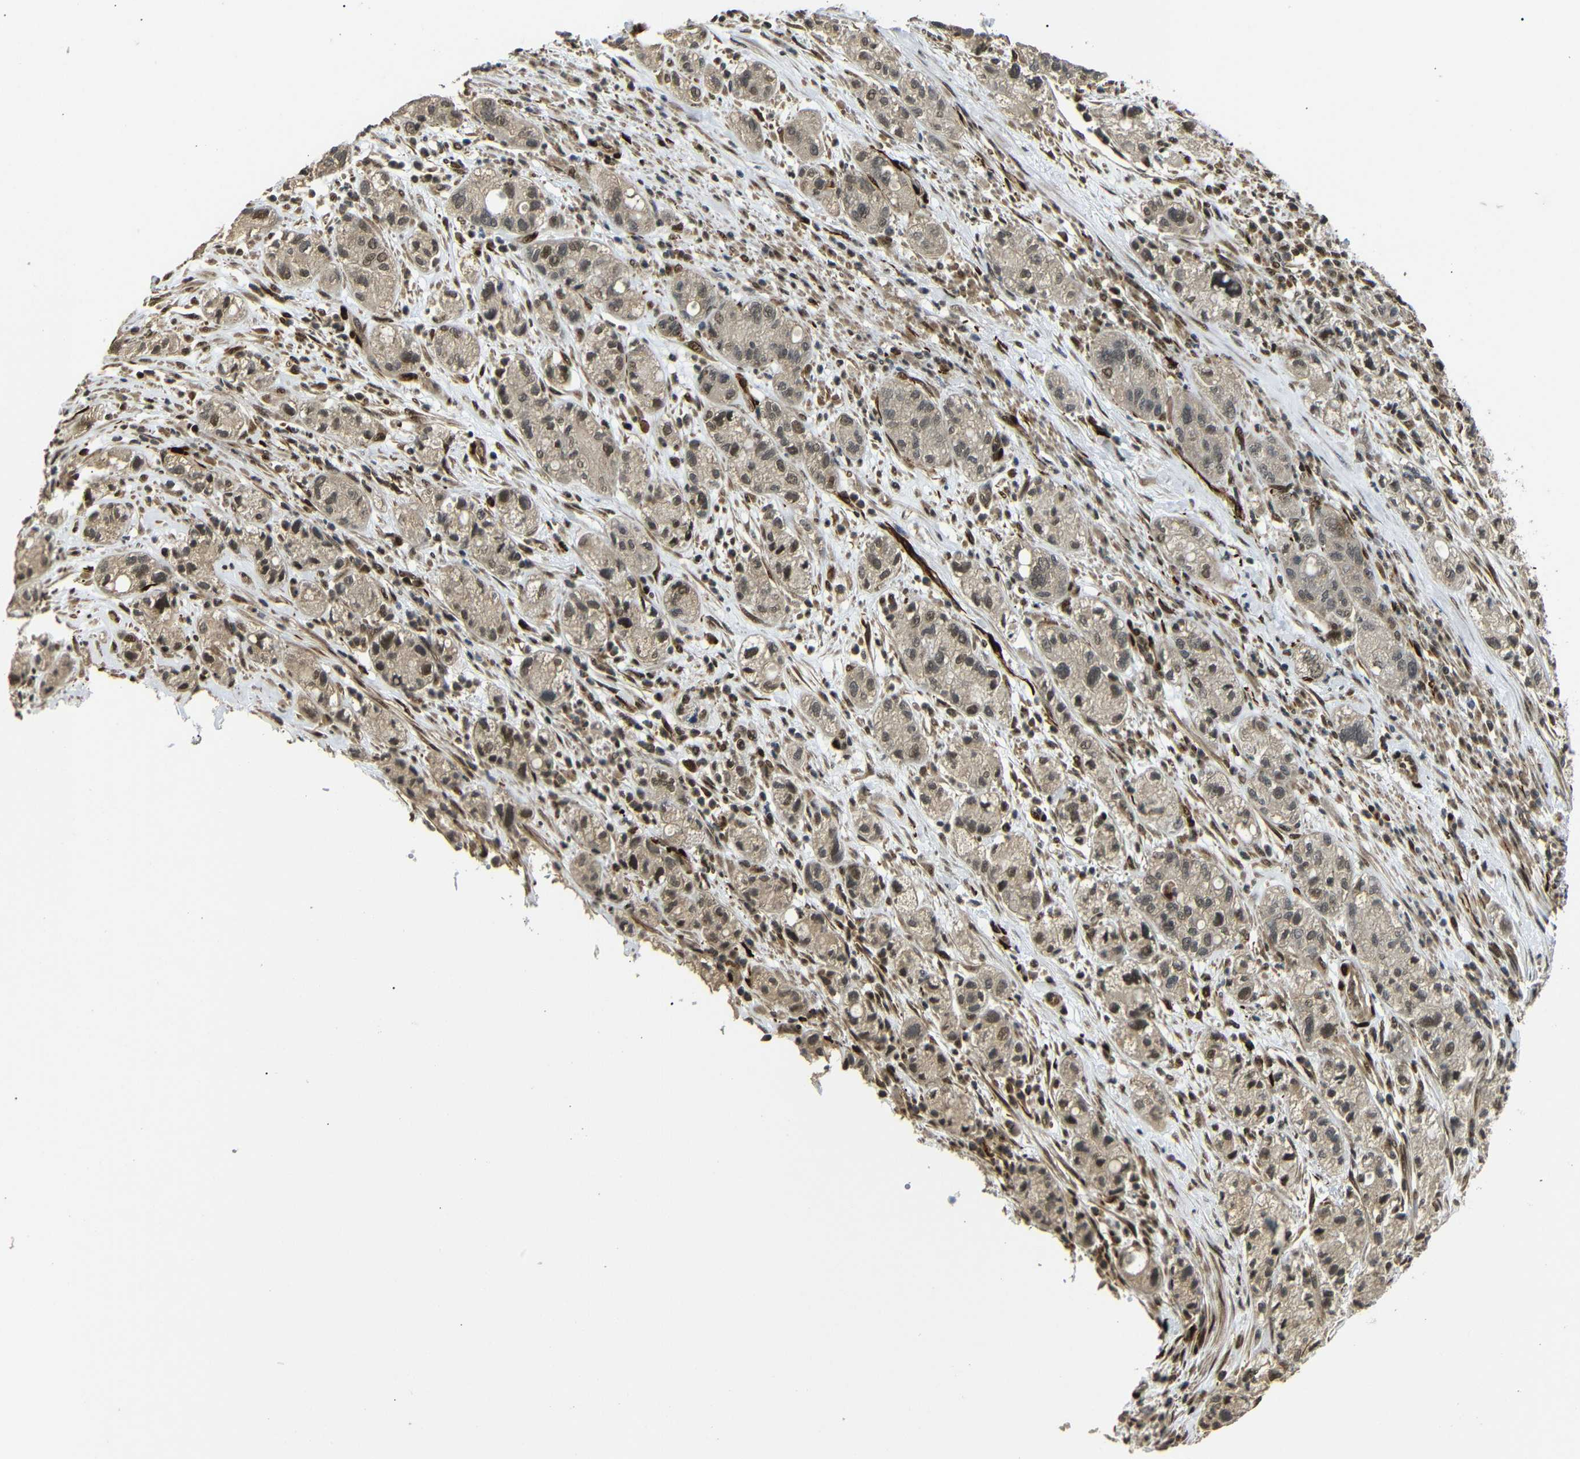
{"staining": {"intensity": "moderate", "quantity": ">75%", "location": "cytoplasmic/membranous,nuclear"}, "tissue": "pancreatic cancer", "cell_type": "Tumor cells", "image_type": "cancer", "snomed": [{"axis": "morphology", "description": "Adenocarcinoma, NOS"}, {"axis": "topography", "description": "Pancreas"}], "caption": "This is a micrograph of IHC staining of pancreatic cancer (adenocarcinoma), which shows moderate expression in the cytoplasmic/membranous and nuclear of tumor cells.", "gene": "TBX2", "patient": {"sex": "female", "age": 78}}